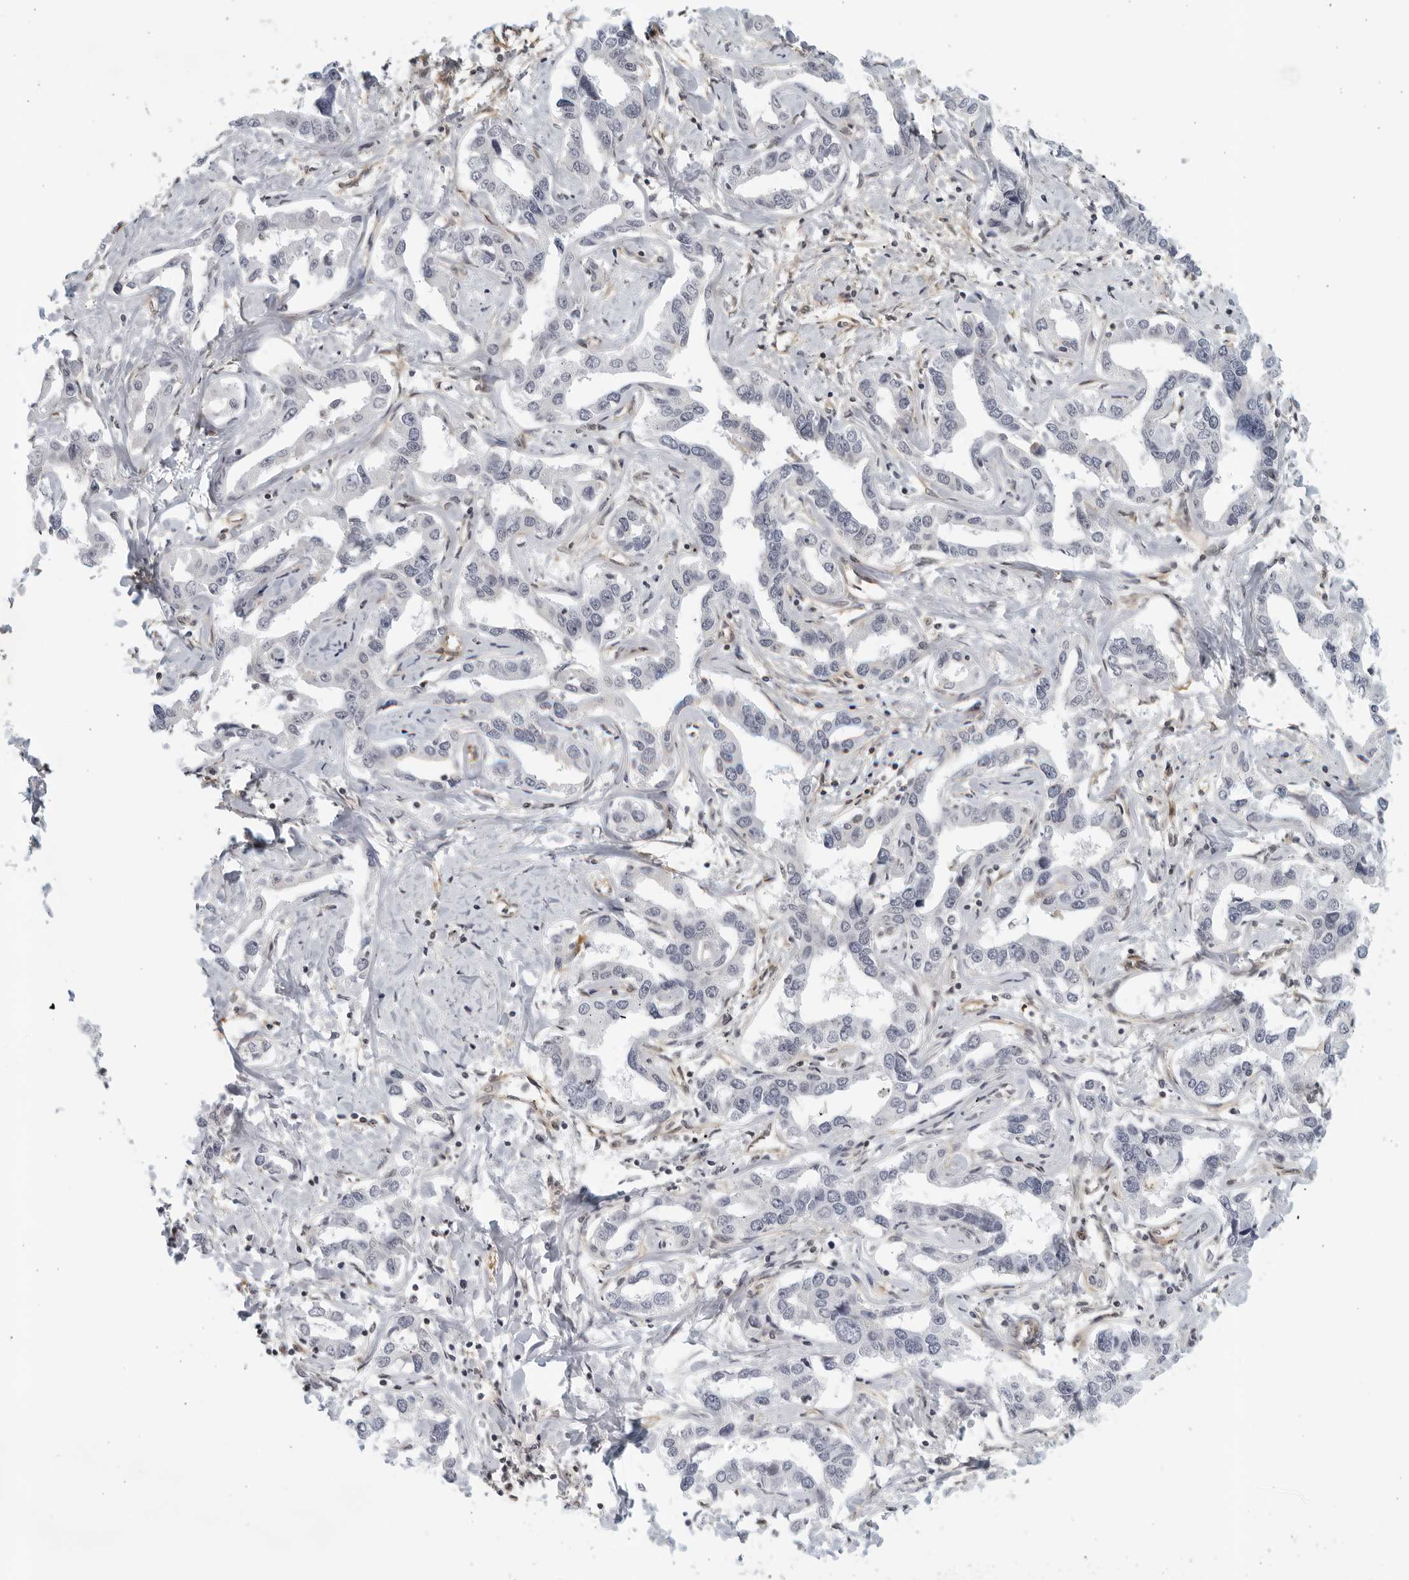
{"staining": {"intensity": "negative", "quantity": "none", "location": "none"}, "tissue": "liver cancer", "cell_type": "Tumor cells", "image_type": "cancer", "snomed": [{"axis": "morphology", "description": "Cholangiocarcinoma"}, {"axis": "topography", "description": "Liver"}], "caption": "Photomicrograph shows no significant protein expression in tumor cells of cholangiocarcinoma (liver). (DAB (3,3'-diaminobenzidine) immunohistochemistry (IHC), high magnification).", "gene": "SERTAD4", "patient": {"sex": "male", "age": 59}}